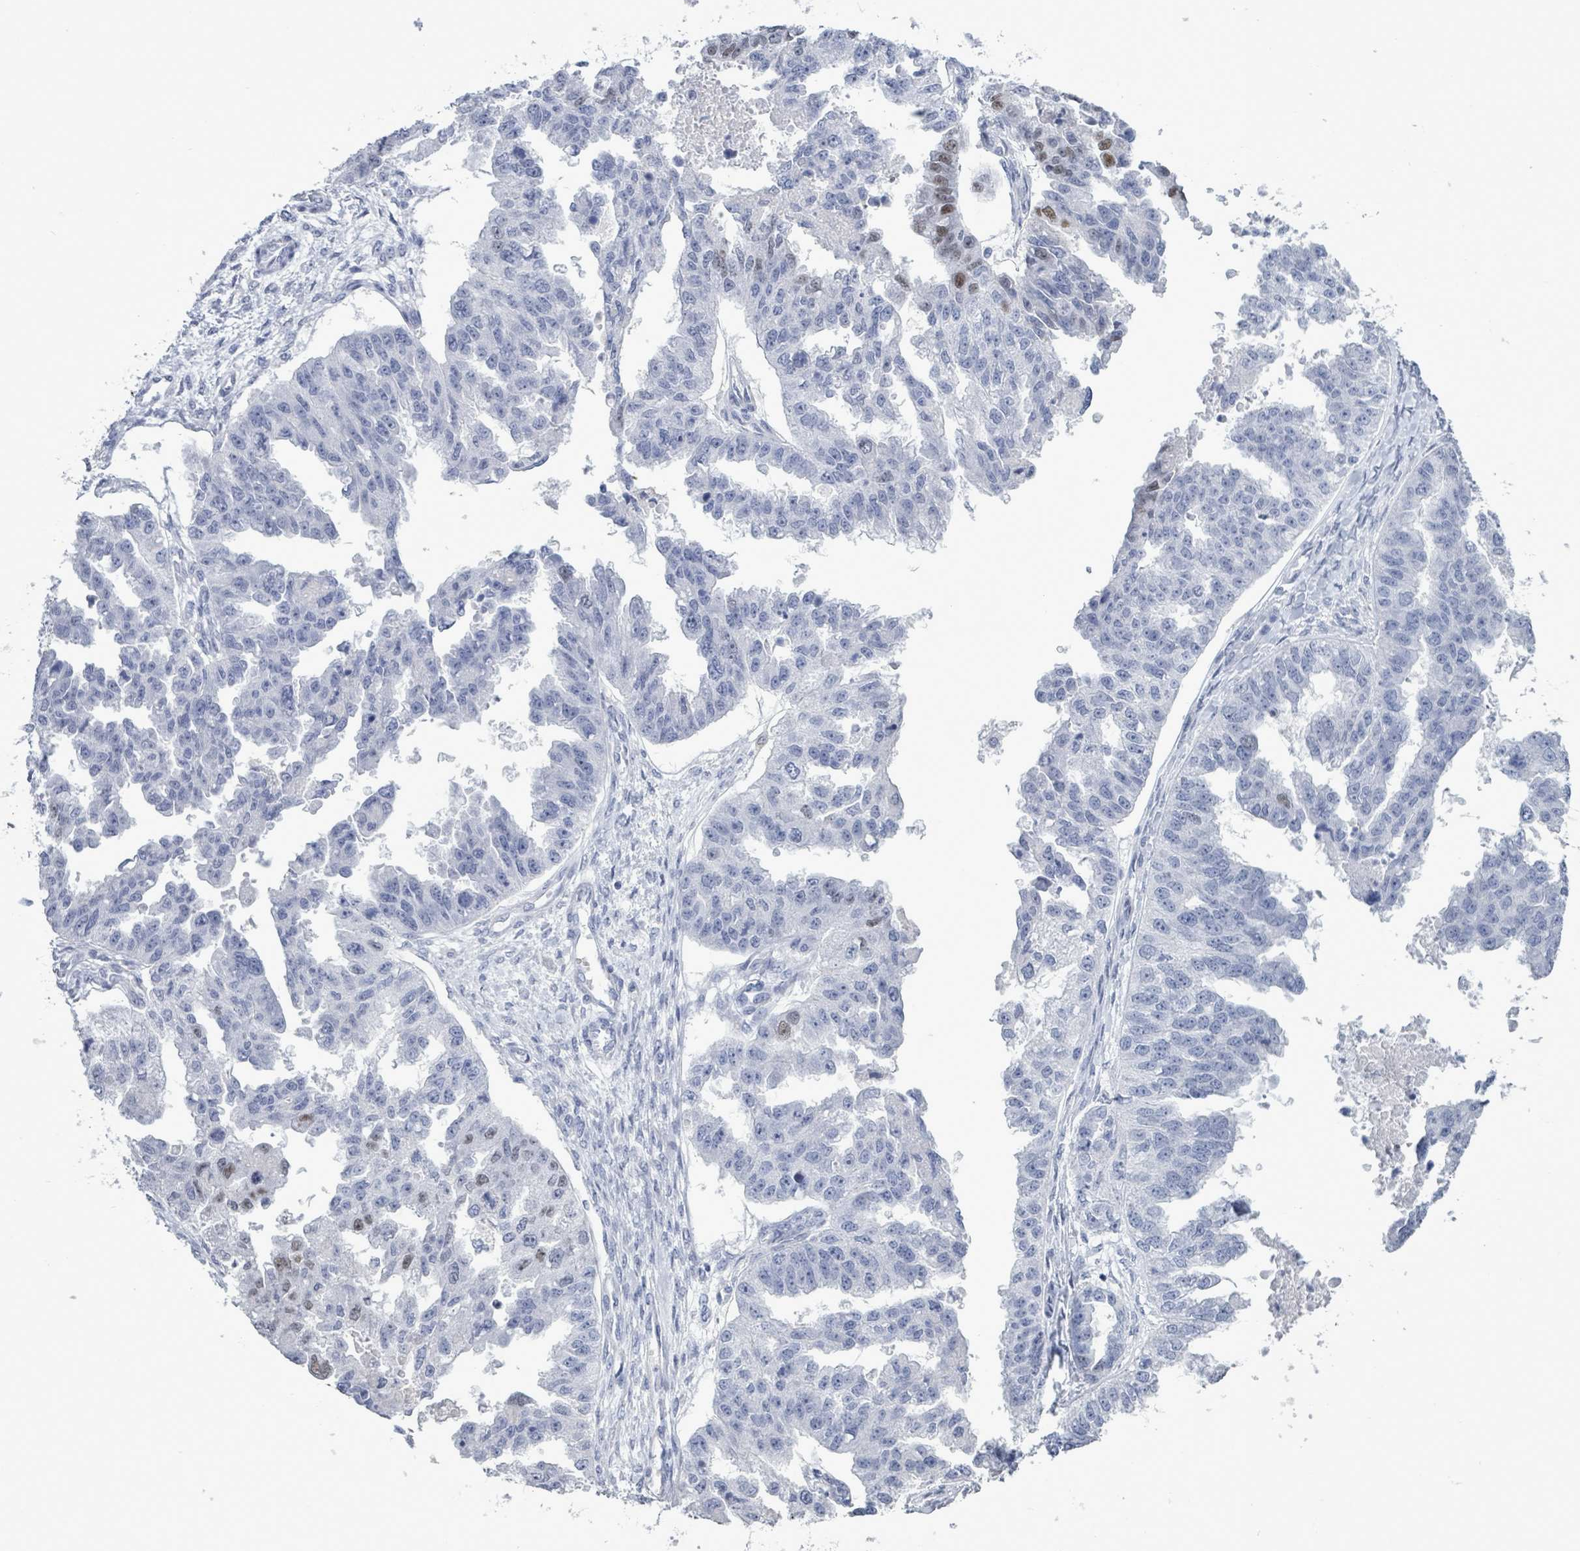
{"staining": {"intensity": "negative", "quantity": "none", "location": "none"}, "tissue": "ovarian cancer", "cell_type": "Tumor cells", "image_type": "cancer", "snomed": [{"axis": "morphology", "description": "Cystadenocarcinoma, serous, NOS"}, {"axis": "topography", "description": "Ovary"}], "caption": "Immunohistochemical staining of ovarian cancer shows no significant staining in tumor cells.", "gene": "CT45A5", "patient": {"sex": "female", "age": 58}}